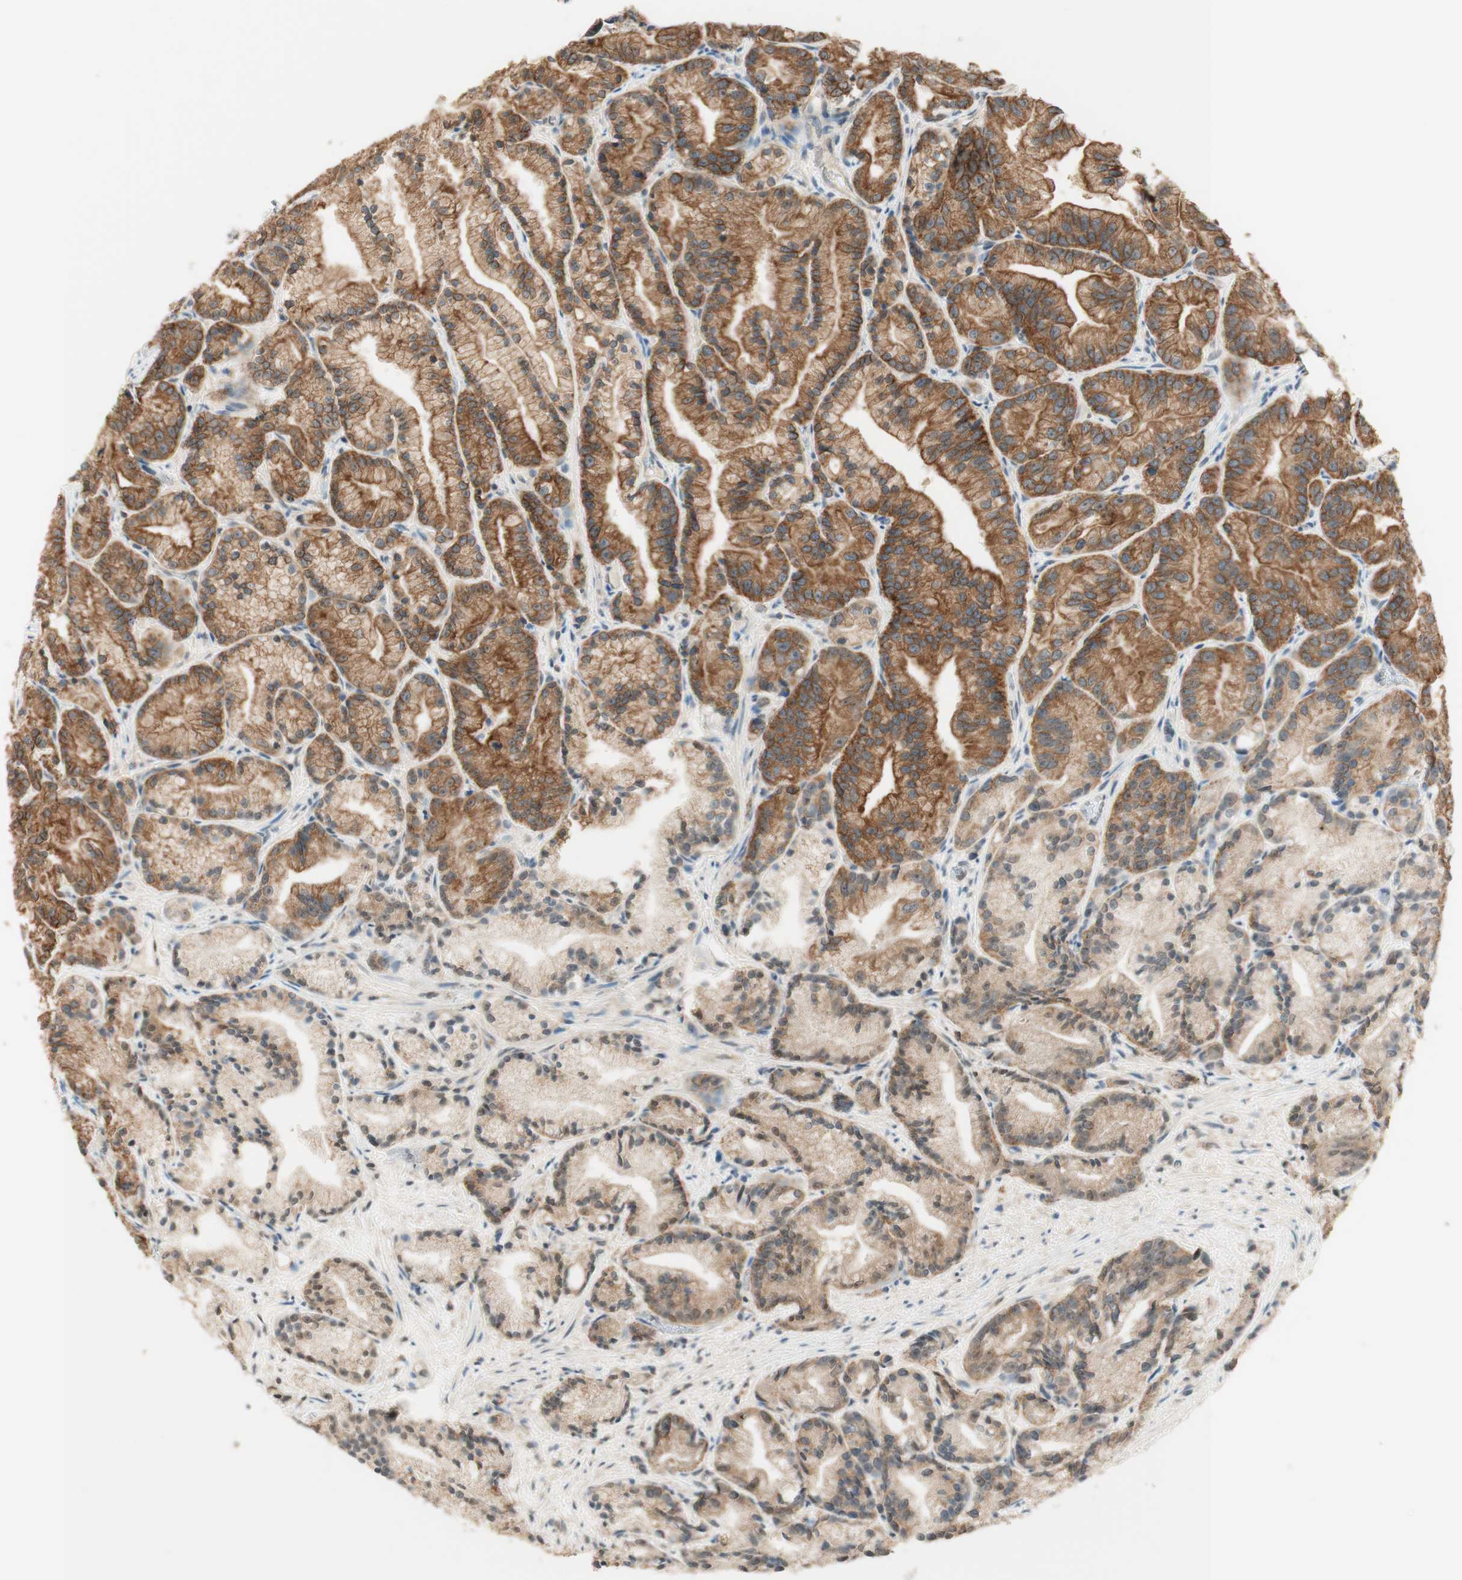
{"staining": {"intensity": "moderate", "quantity": ">75%", "location": "cytoplasmic/membranous"}, "tissue": "prostate cancer", "cell_type": "Tumor cells", "image_type": "cancer", "snomed": [{"axis": "morphology", "description": "Adenocarcinoma, Low grade"}, {"axis": "topography", "description": "Prostate"}], "caption": "Brown immunohistochemical staining in prostate cancer exhibits moderate cytoplasmic/membranous expression in approximately >75% of tumor cells. The staining was performed using DAB (3,3'-diaminobenzidine), with brown indicating positive protein expression. Nuclei are stained blue with hematoxylin.", "gene": "SPINT2", "patient": {"sex": "male", "age": 89}}